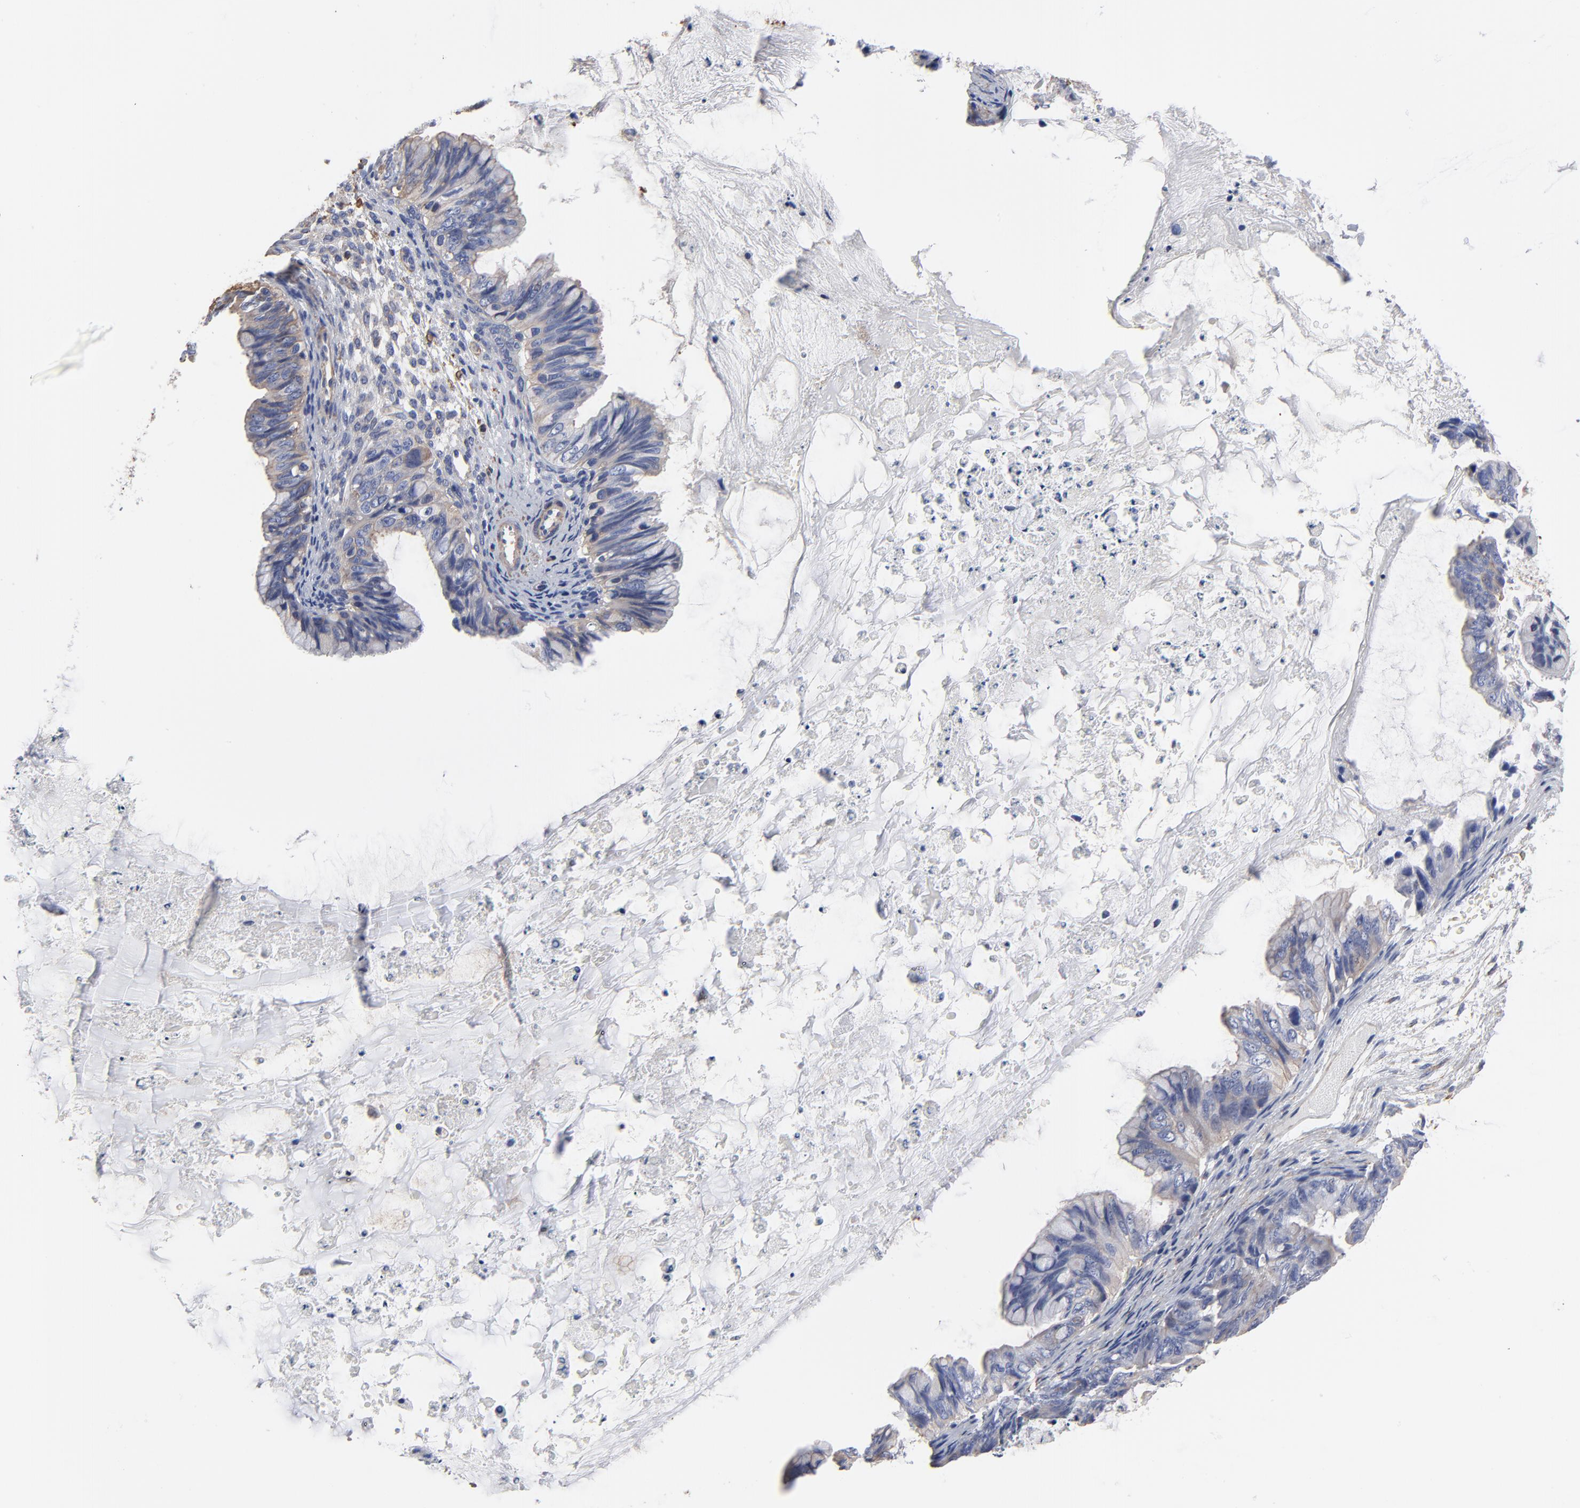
{"staining": {"intensity": "weak", "quantity": ">75%", "location": "cytoplasmic/membranous"}, "tissue": "ovarian cancer", "cell_type": "Tumor cells", "image_type": "cancer", "snomed": [{"axis": "morphology", "description": "Cystadenocarcinoma, mucinous, NOS"}, {"axis": "topography", "description": "Ovary"}], "caption": "Weak cytoplasmic/membranous protein staining is identified in about >75% of tumor cells in ovarian mucinous cystadenocarcinoma.", "gene": "ACTA2", "patient": {"sex": "female", "age": 36}}